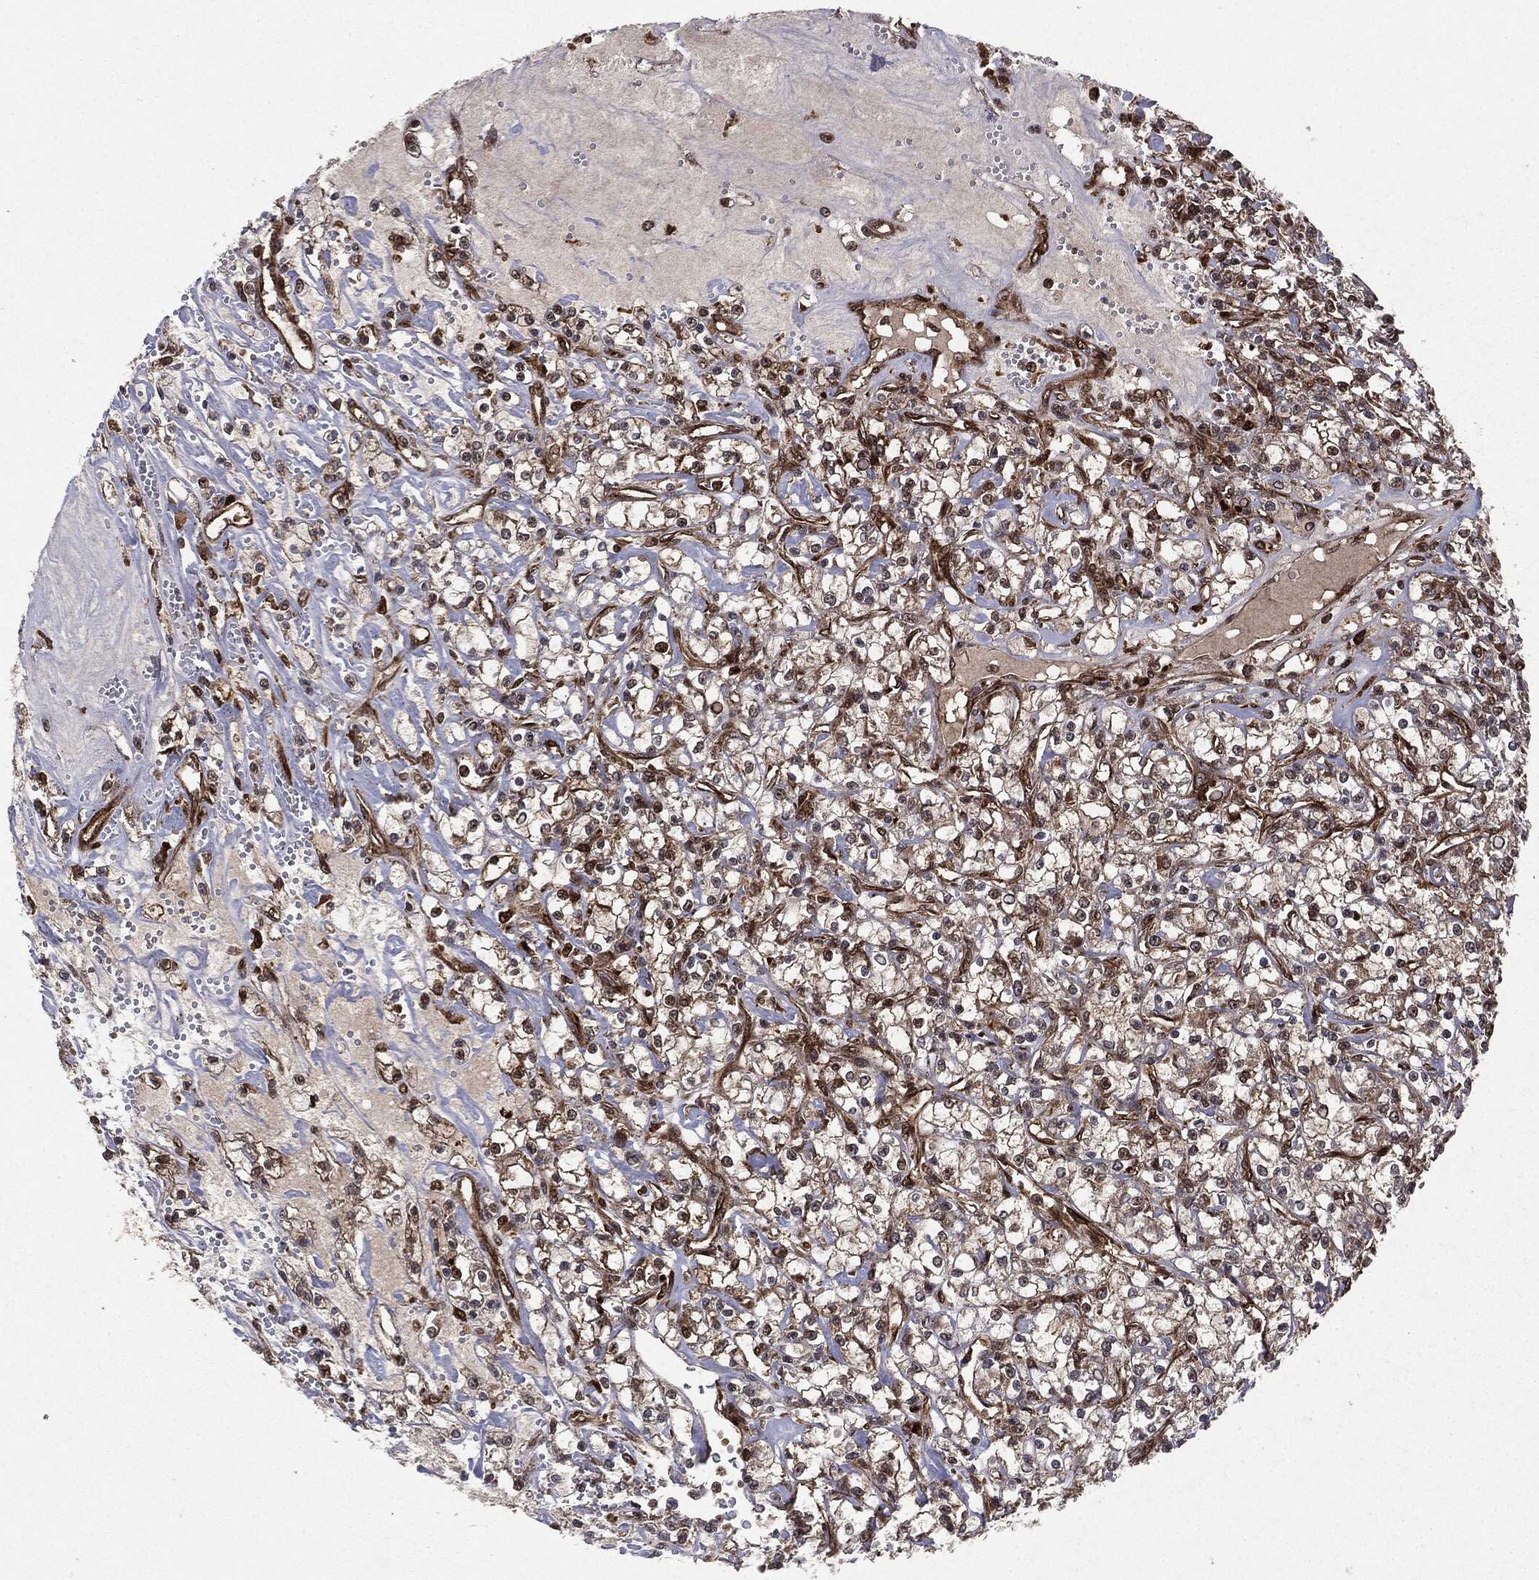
{"staining": {"intensity": "weak", "quantity": "25%-75%", "location": "cytoplasmic/membranous"}, "tissue": "renal cancer", "cell_type": "Tumor cells", "image_type": "cancer", "snomed": [{"axis": "morphology", "description": "Adenocarcinoma, NOS"}, {"axis": "topography", "description": "Kidney"}], "caption": "This photomicrograph demonstrates renal cancer (adenocarcinoma) stained with IHC to label a protein in brown. The cytoplasmic/membranous of tumor cells show weak positivity for the protein. Nuclei are counter-stained blue.", "gene": "OTUB1", "patient": {"sex": "female", "age": 59}}